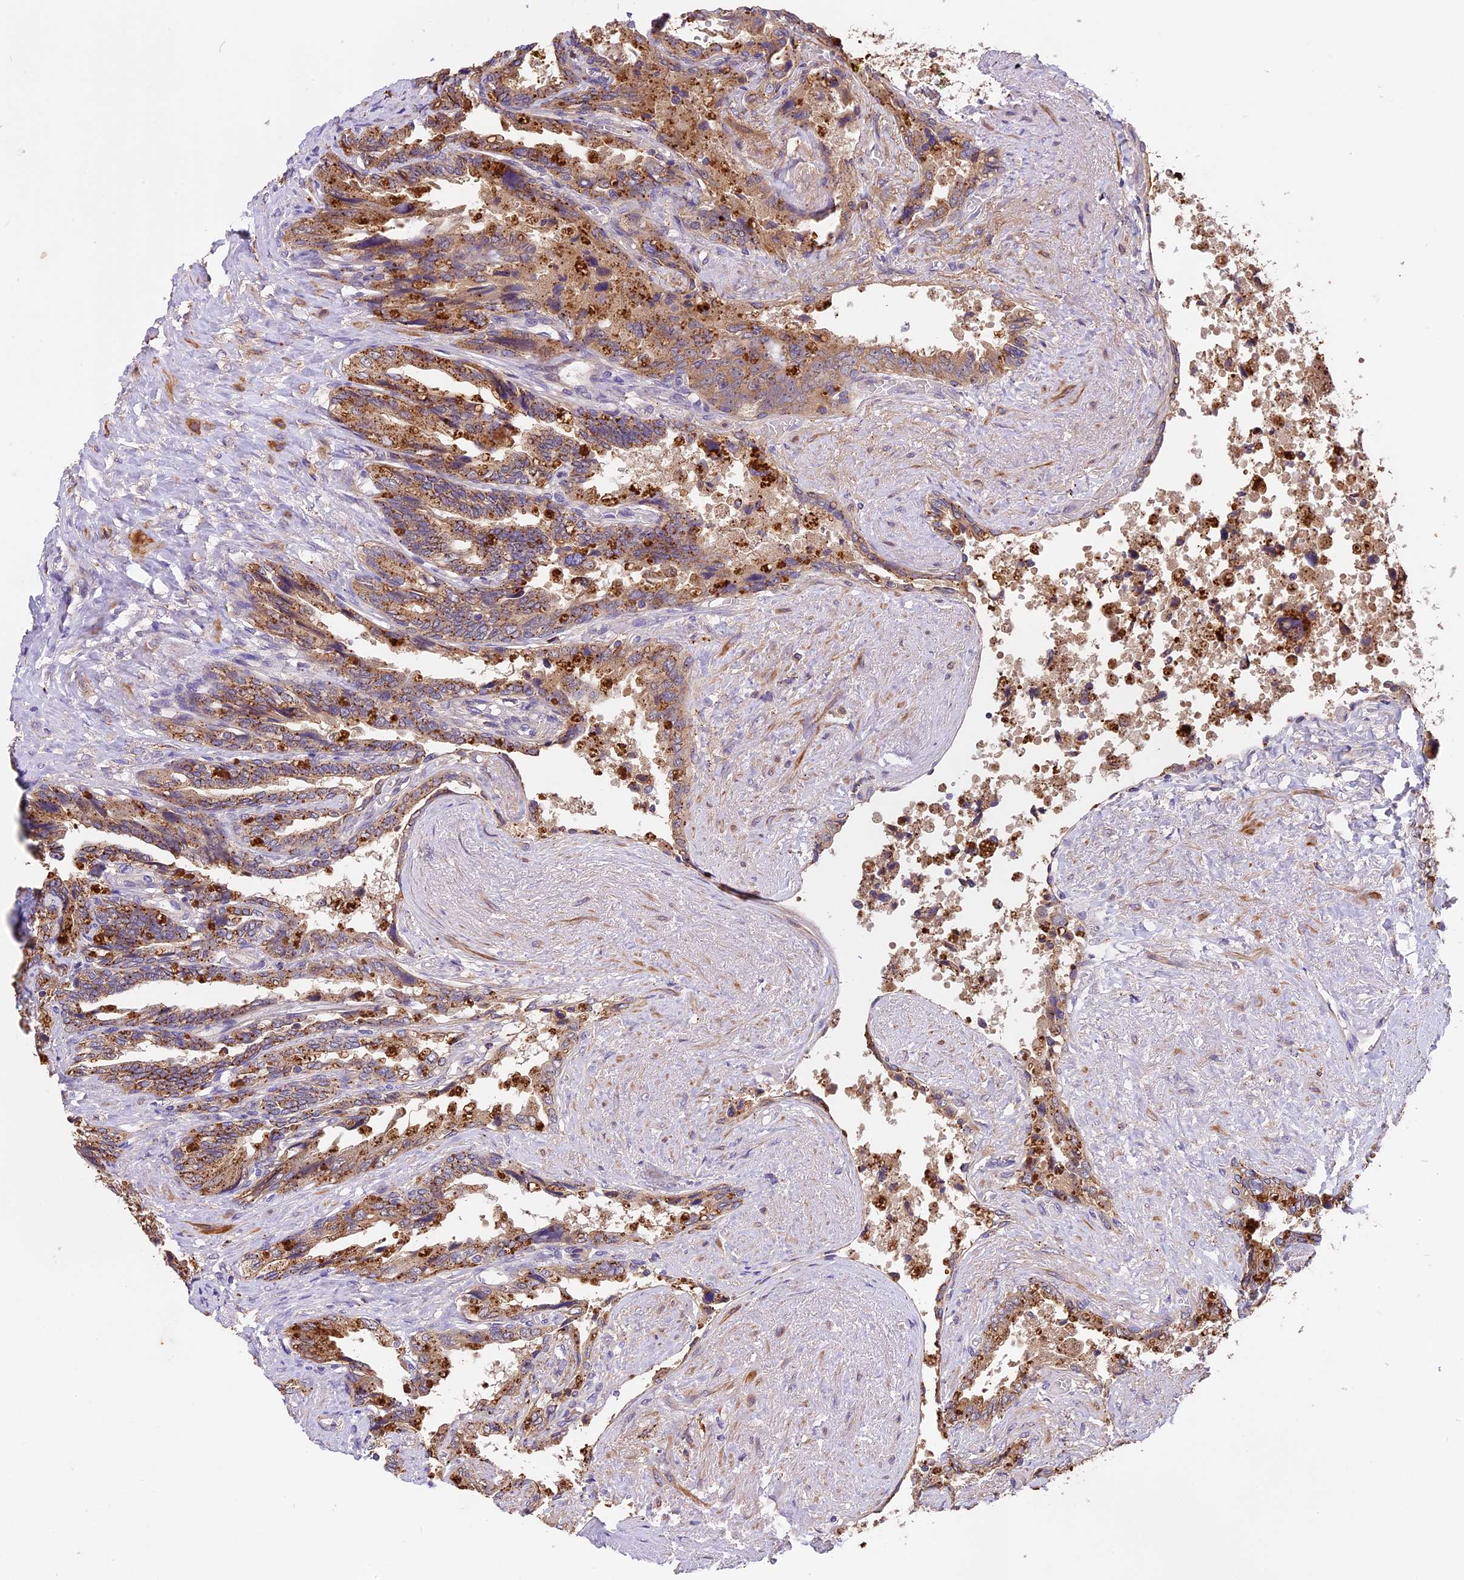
{"staining": {"intensity": "strong", "quantity": ">75%", "location": "cytoplasmic/membranous"}, "tissue": "seminal vesicle", "cell_type": "Glandular cells", "image_type": "normal", "snomed": [{"axis": "morphology", "description": "Normal tissue, NOS"}, {"axis": "topography", "description": "Seminal veicle"}, {"axis": "topography", "description": "Peripheral nerve tissue"}], "caption": "Protein expression by immunohistochemistry exhibits strong cytoplasmic/membranous positivity in about >75% of glandular cells in unremarkable seminal vesicle.", "gene": "COPE", "patient": {"sex": "male", "age": 60}}